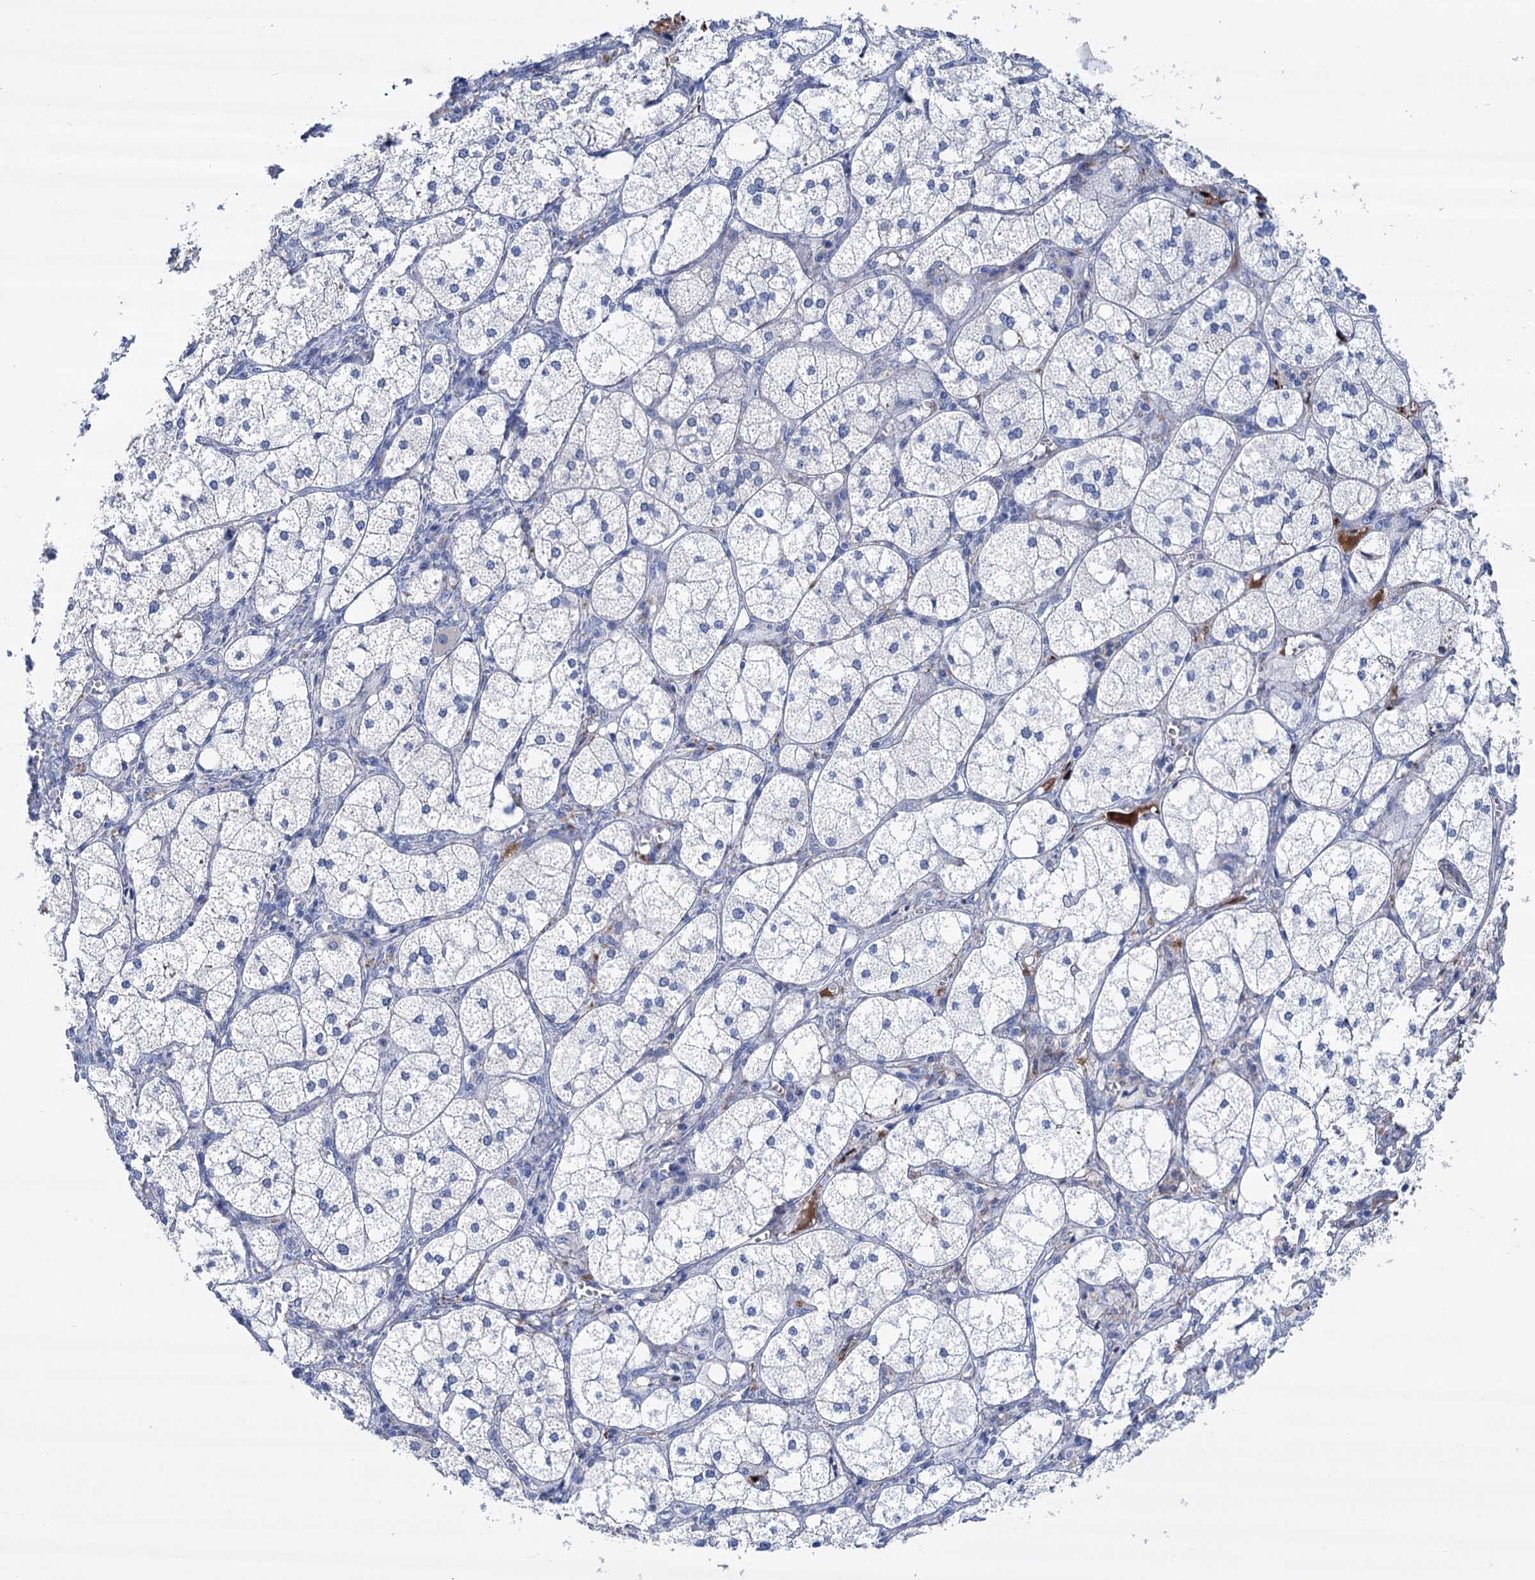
{"staining": {"intensity": "moderate", "quantity": "<25%", "location": "cytoplasmic/membranous"}, "tissue": "adrenal gland", "cell_type": "Glandular cells", "image_type": "normal", "snomed": [{"axis": "morphology", "description": "Normal tissue, NOS"}, {"axis": "topography", "description": "Adrenal gland"}], "caption": "DAB immunohistochemical staining of benign adrenal gland displays moderate cytoplasmic/membranous protein staining in approximately <25% of glandular cells.", "gene": "ZNRD2", "patient": {"sex": "female", "age": 61}}